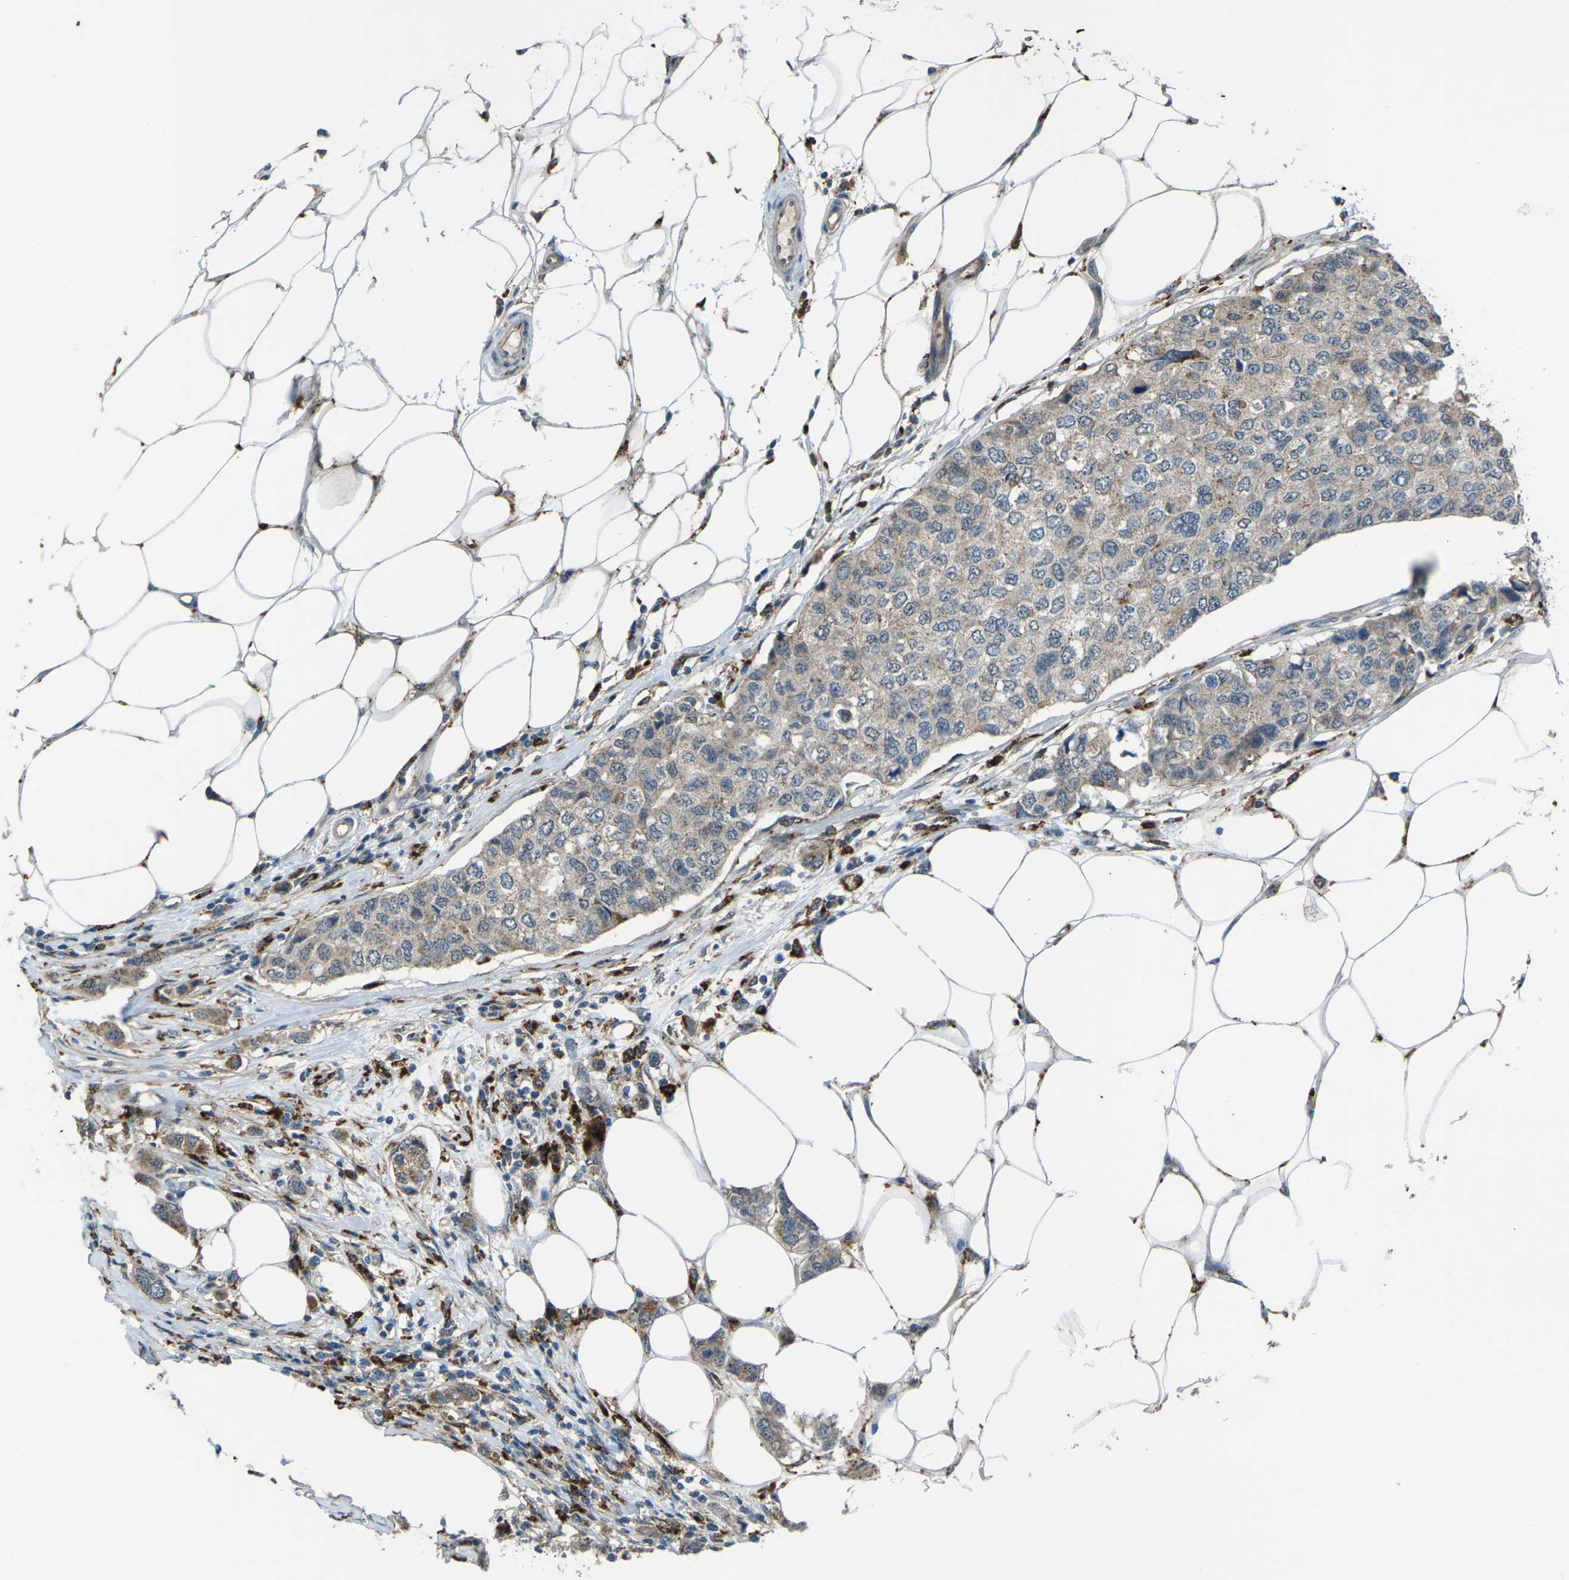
{"staining": {"intensity": "weak", "quantity": ">75%", "location": "cytoplasmic/membranous"}, "tissue": "breast cancer", "cell_type": "Tumor cells", "image_type": "cancer", "snomed": [{"axis": "morphology", "description": "Duct carcinoma"}, {"axis": "topography", "description": "Breast"}], "caption": "IHC of breast intraductal carcinoma exhibits low levels of weak cytoplasmic/membranous positivity in approximately >75% of tumor cells.", "gene": "SLC31A2", "patient": {"sex": "female", "age": 50}}